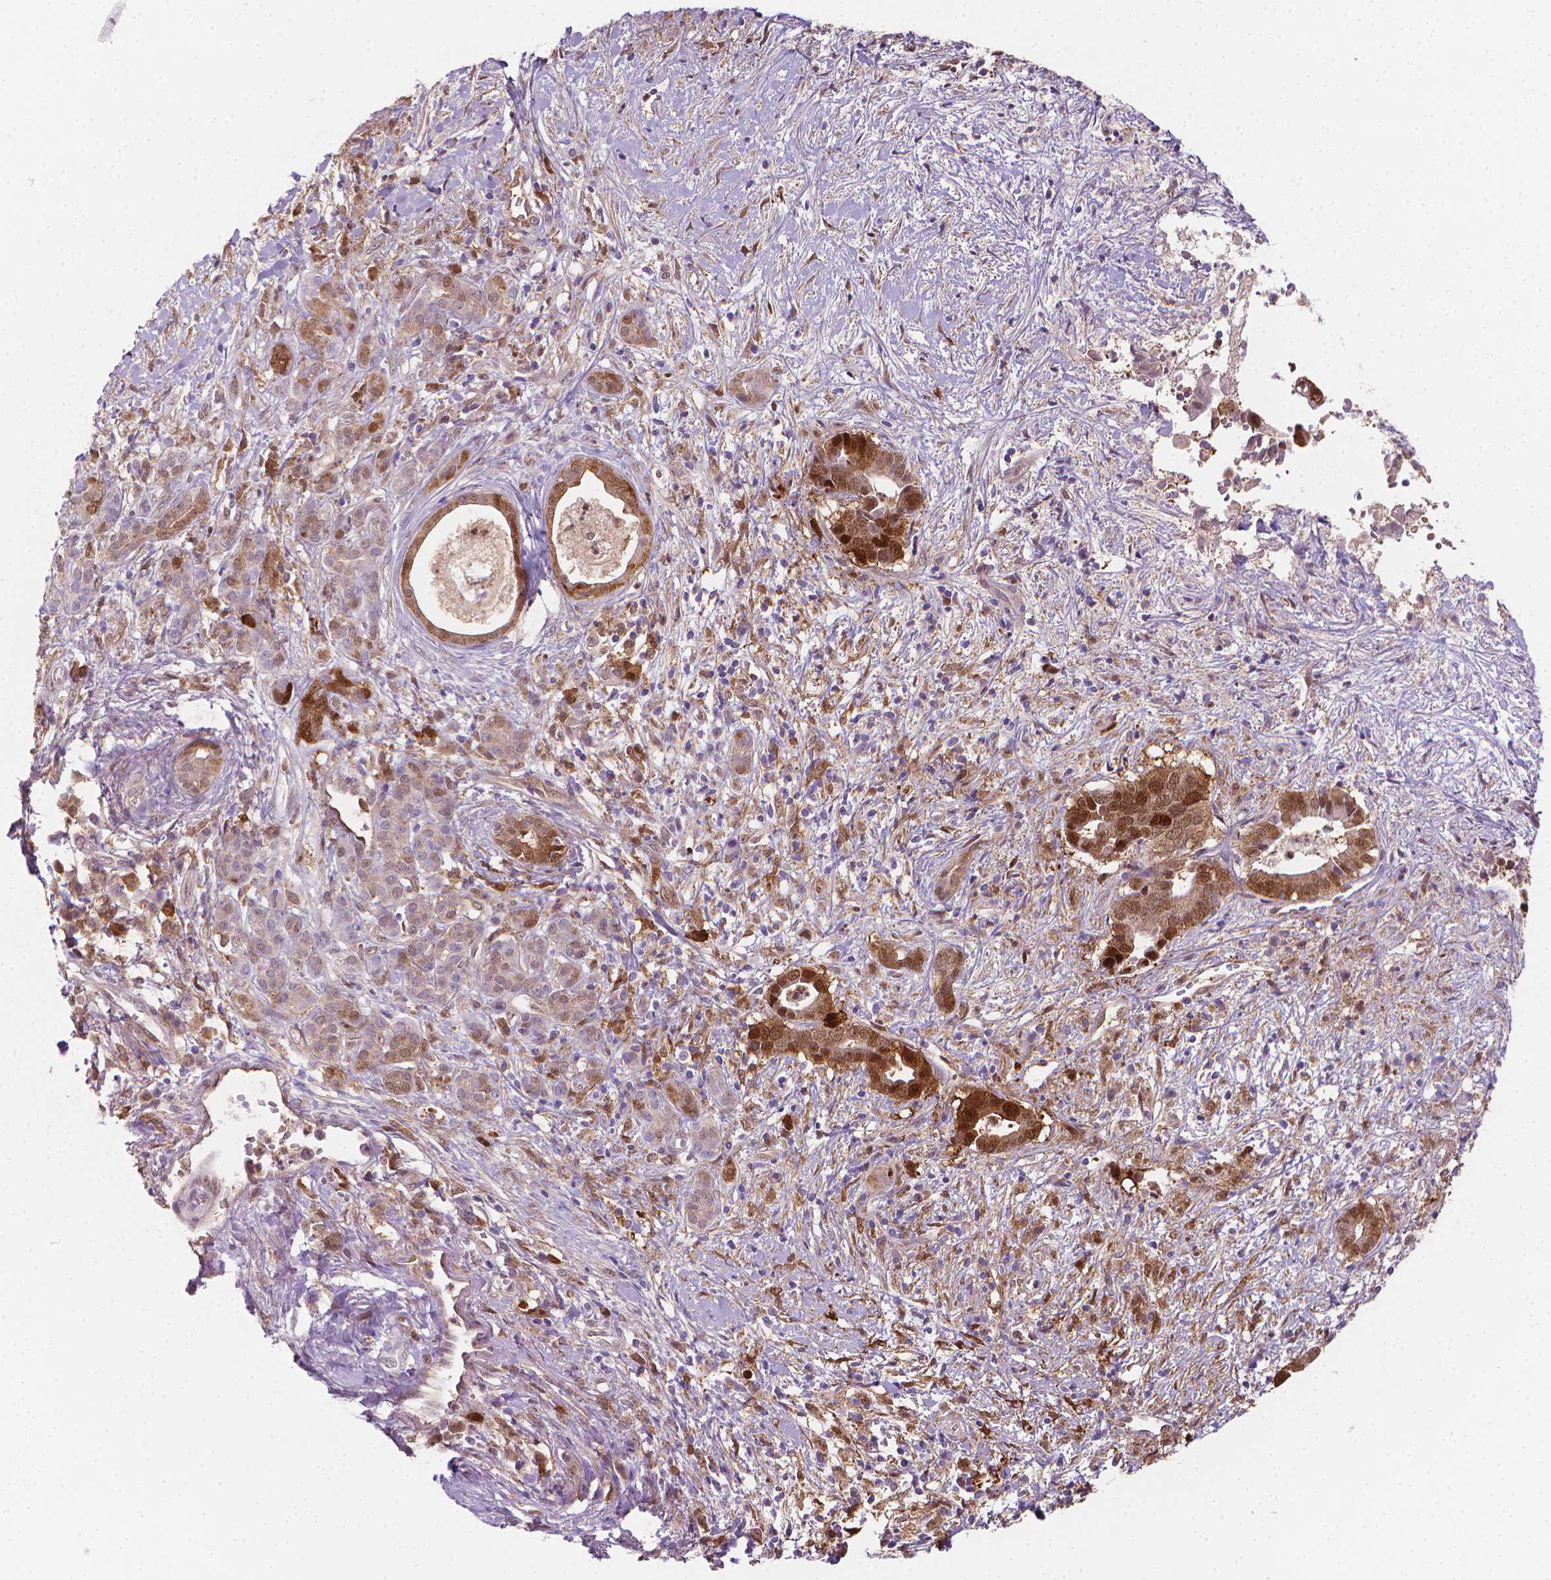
{"staining": {"intensity": "strong", "quantity": ">75%", "location": "cytoplasmic/membranous,nuclear"}, "tissue": "pancreatic cancer", "cell_type": "Tumor cells", "image_type": "cancer", "snomed": [{"axis": "morphology", "description": "Adenocarcinoma, NOS"}, {"axis": "topography", "description": "Pancreas"}], "caption": "Pancreatic cancer was stained to show a protein in brown. There is high levels of strong cytoplasmic/membranous and nuclear expression in approximately >75% of tumor cells. The protein of interest is shown in brown color, while the nuclei are stained blue.", "gene": "TNFAIP2", "patient": {"sex": "male", "age": 61}}